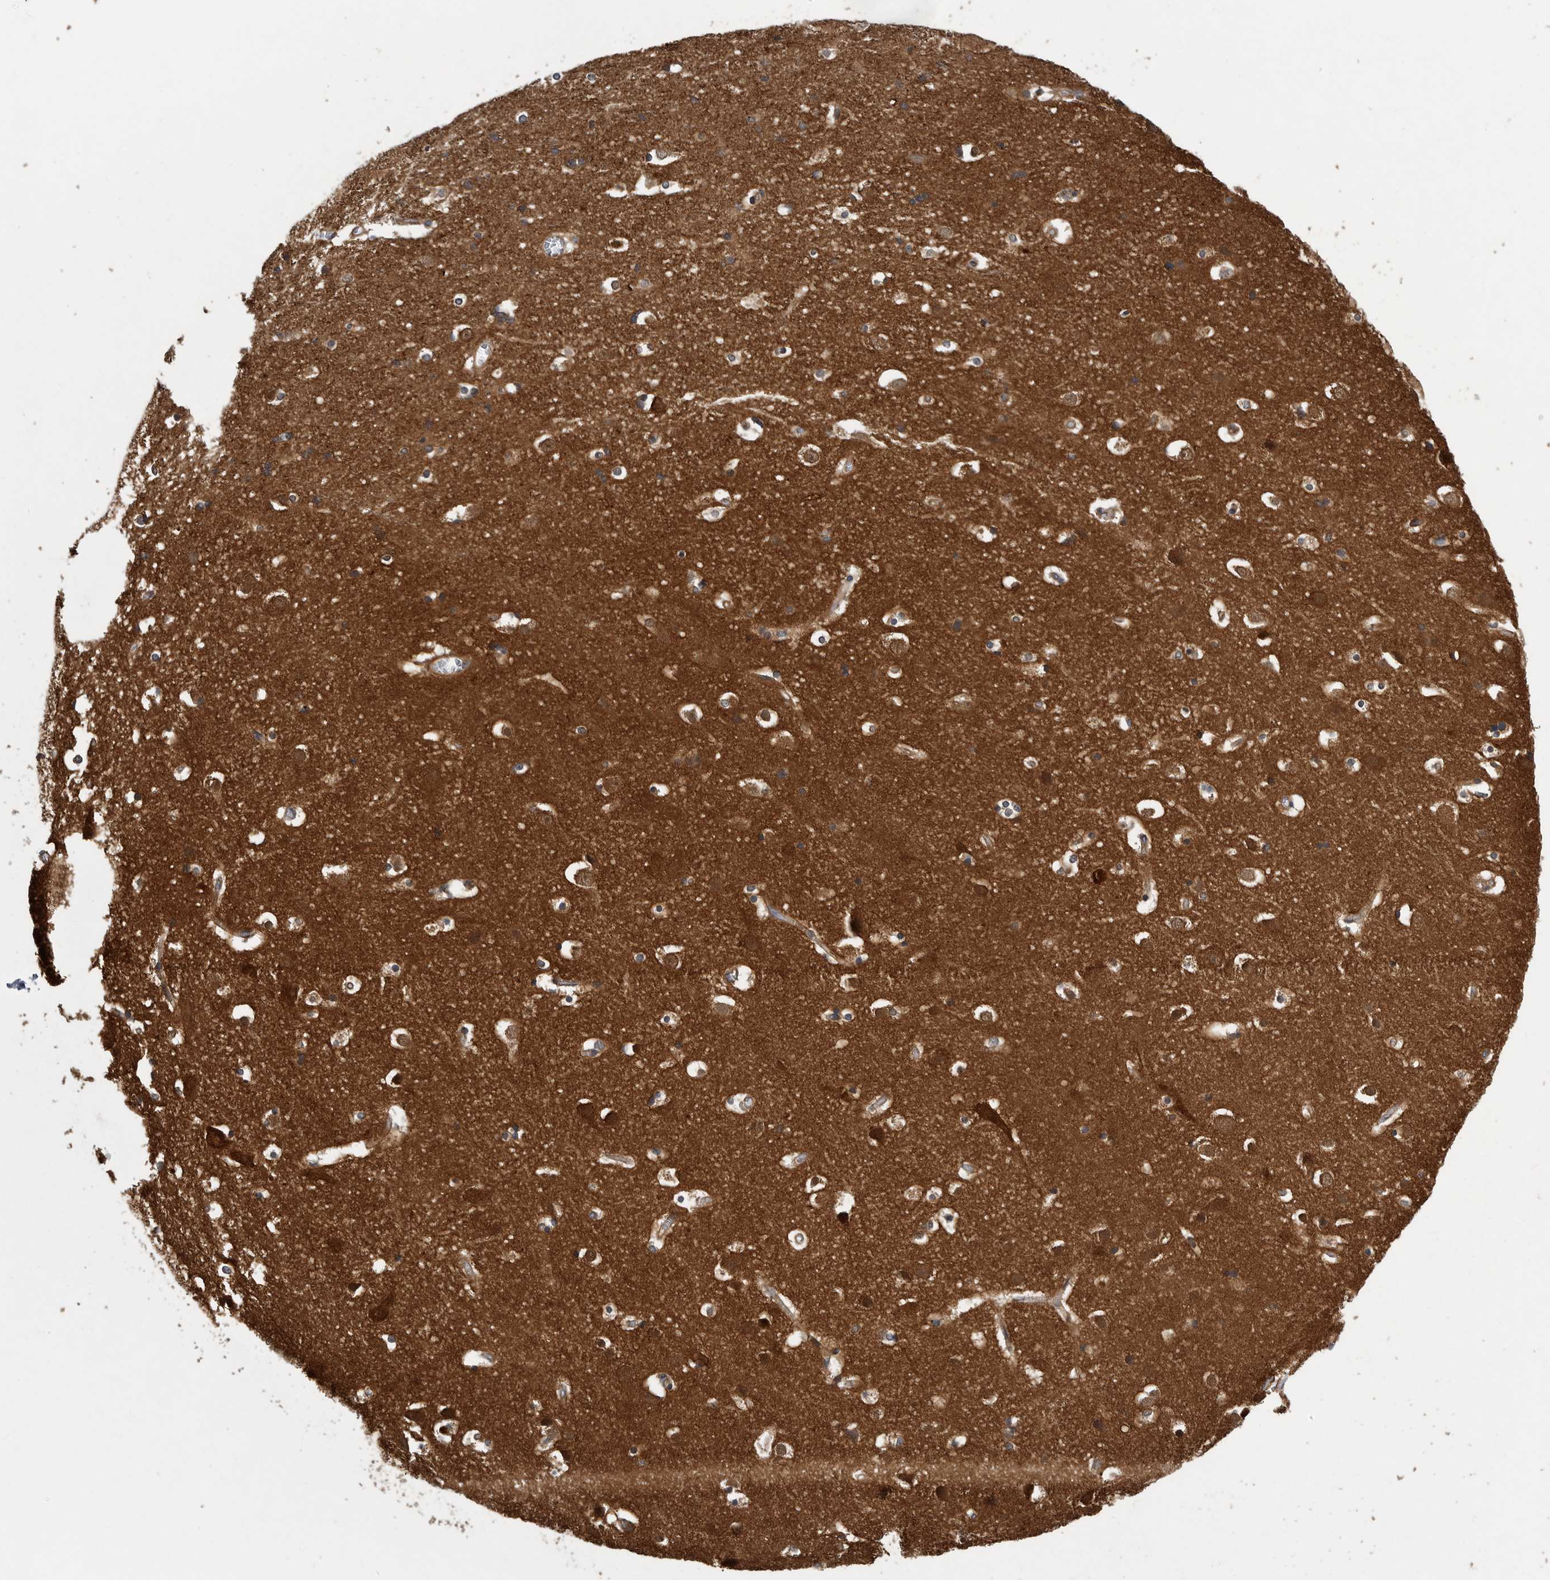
{"staining": {"intensity": "weak", "quantity": ">75%", "location": "cytoplasmic/membranous"}, "tissue": "cerebral cortex", "cell_type": "Endothelial cells", "image_type": "normal", "snomed": [{"axis": "morphology", "description": "Normal tissue, NOS"}, {"axis": "morphology", "description": "Developmental malformation"}, {"axis": "topography", "description": "Cerebral cortex"}], "caption": "Immunohistochemistry (IHC) photomicrograph of normal cerebral cortex stained for a protein (brown), which shows low levels of weak cytoplasmic/membranous staining in approximately >75% of endothelial cells.", "gene": "OXR1", "patient": {"sex": "female", "age": 30}}